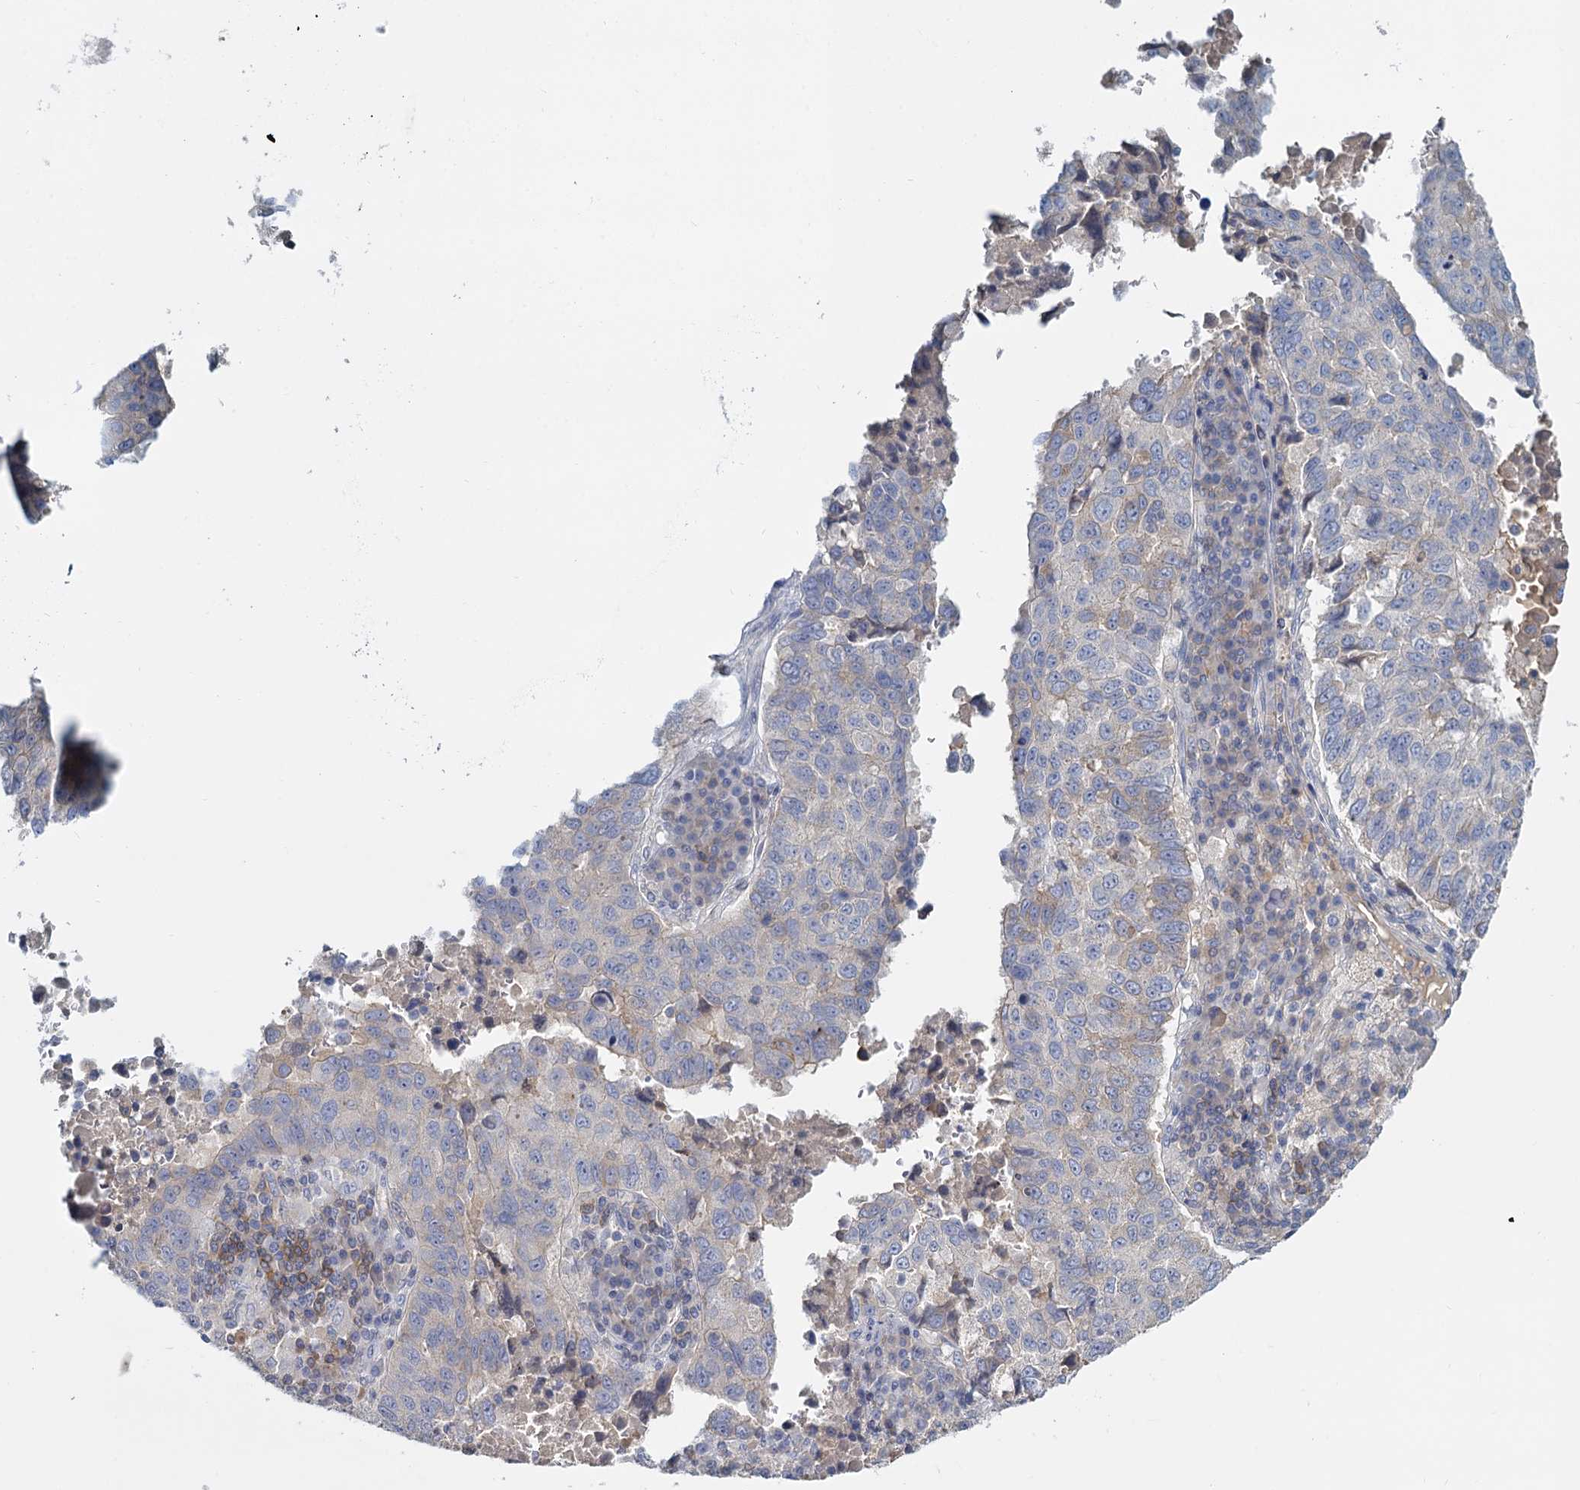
{"staining": {"intensity": "negative", "quantity": "none", "location": "none"}, "tissue": "lung cancer", "cell_type": "Tumor cells", "image_type": "cancer", "snomed": [{"axis": "morphology", "description": "Squamous cell carcinoma, NOS"}, {"axis": "topography", "description": "Lung"}], "caption": "An immunohistochemistry (IHC) image of squamous cell carcinoma (lung) is shown. There is no staining in tumor cells of squamous cell carcinoma (lung).", "gene": "ACSM3", "patient": {"sex": "male", "age": 73}}